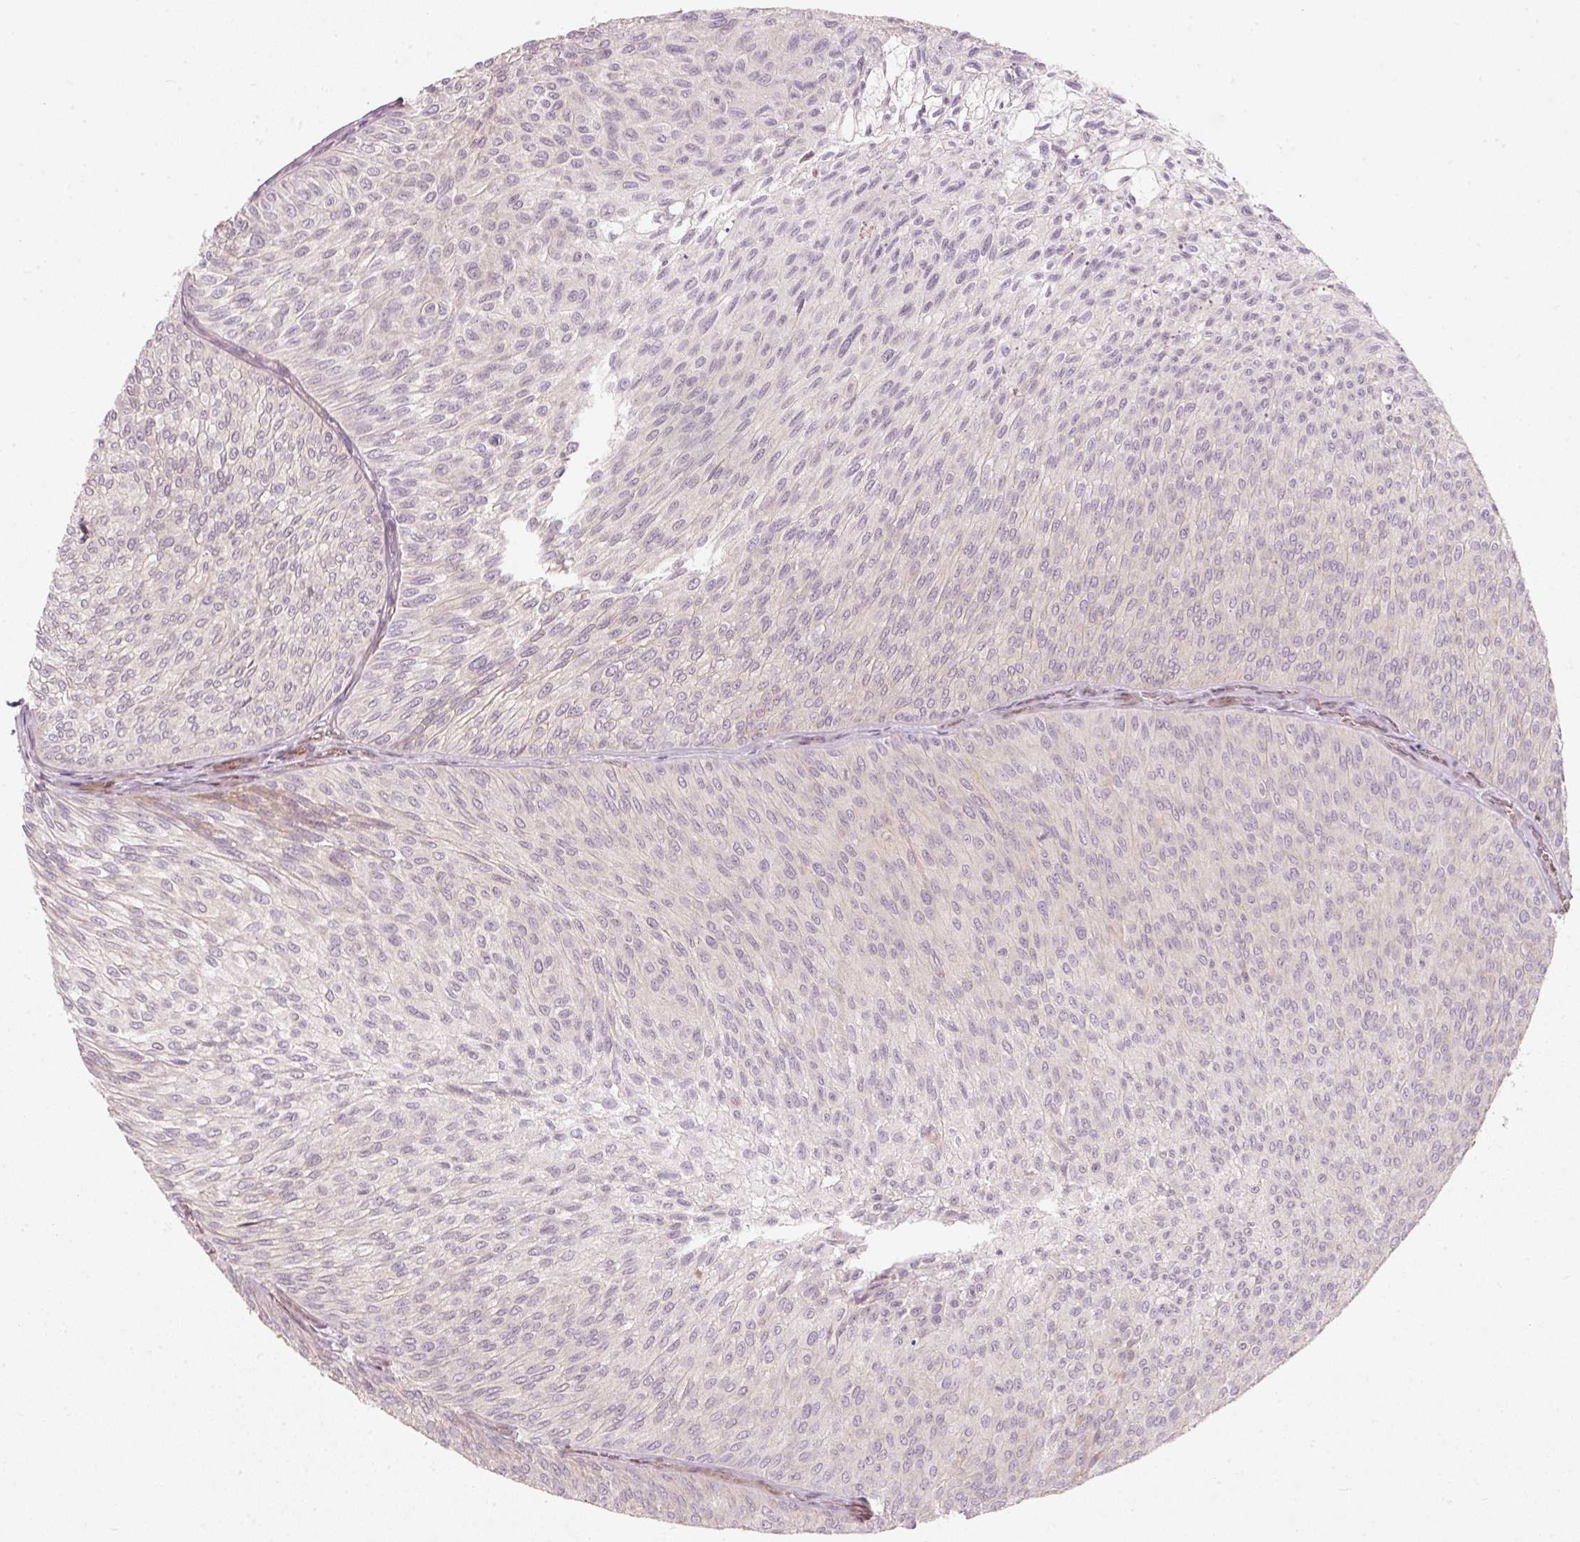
{"staining": {"intensity": "negative", "quantity": "none", "location": "none"}, "tissue": "urothelial cancer", "cell_type": "Tumor cells", "image_type": "cancer", "snomed": [{"axis": "morphology", "description": "Urothelial carcinoma, Low grade"}, {"axis": "topography", "description": "Urinary bladder"}], "caption": "Urothelial cancer was stained to show a protein in brown. There is no significant staining in tumor cells.", "gene": "KCNQ1", "patient": {"sex": "male", "age": 91}}